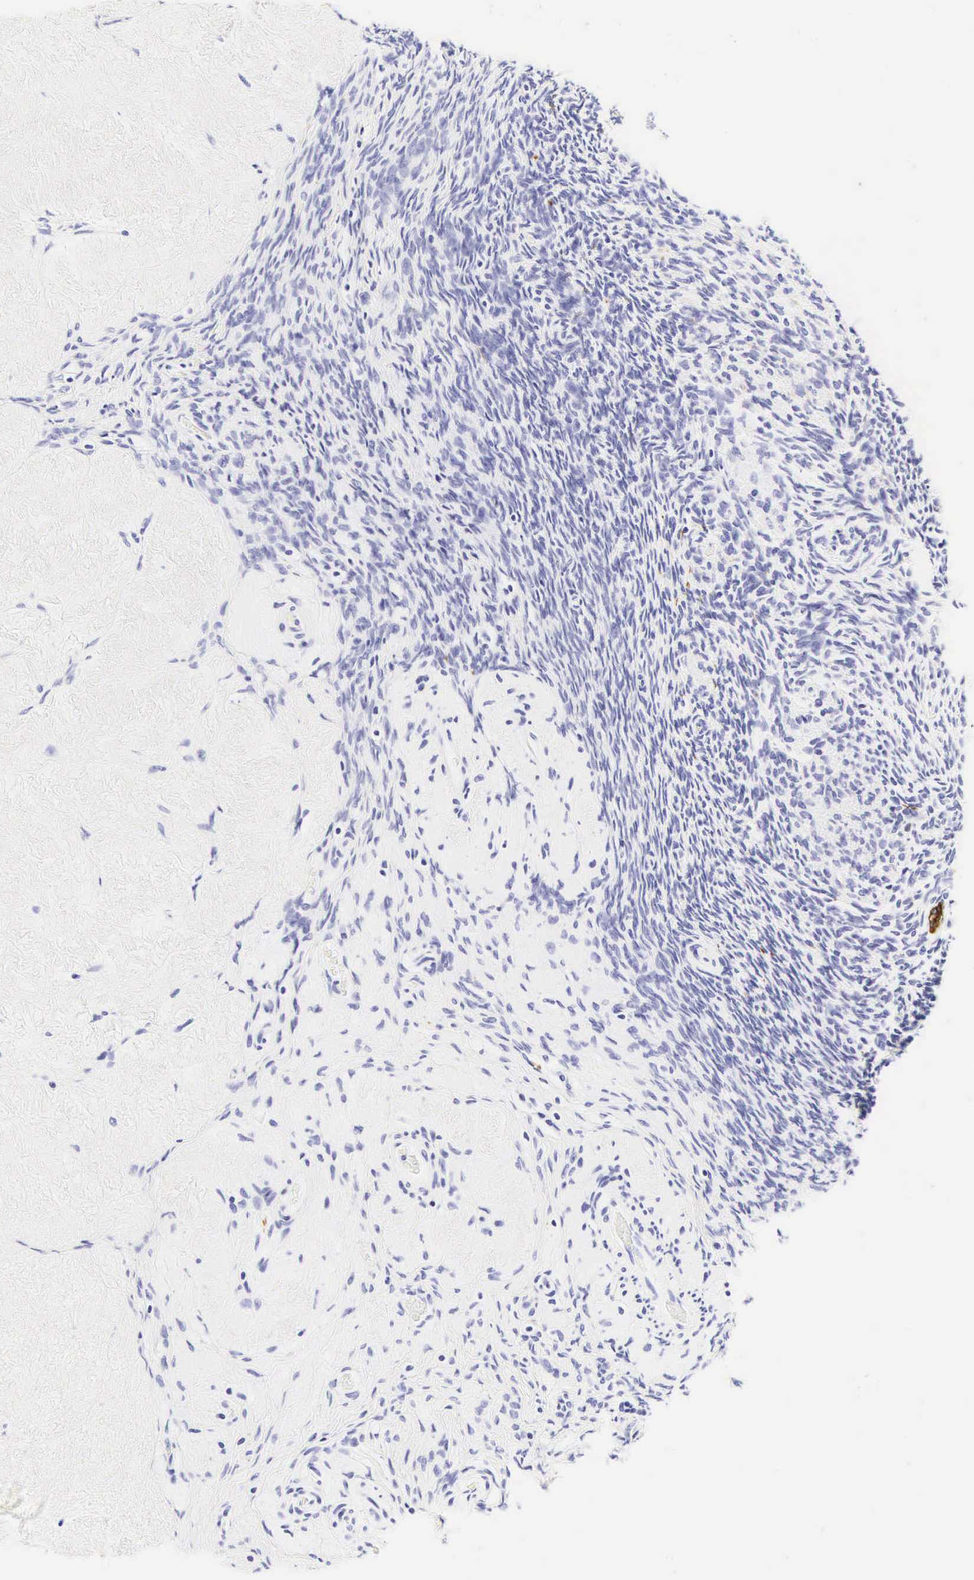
{"staining": {"intensity": "negative", "quantity": "none", "location": "none"}, "tissue": "ovary", "cell_type": "Ovarian stroma cells", "image_type": "normal", "snomed": [{"axis": "morphology", "description": "Normal tissue, NOS"}, {"axis": "topography", "description": "Ovary"}], "caption": "An immunohistochemistry (IHC) micrograph of normal ovary is shown. There is no staining in ovarian stroma cells of ovary. (DAB immunohistochemistry with hematoxylin counter stain).", "gene": "KRT18", "patient": {"sex": "female", "age": 53}}